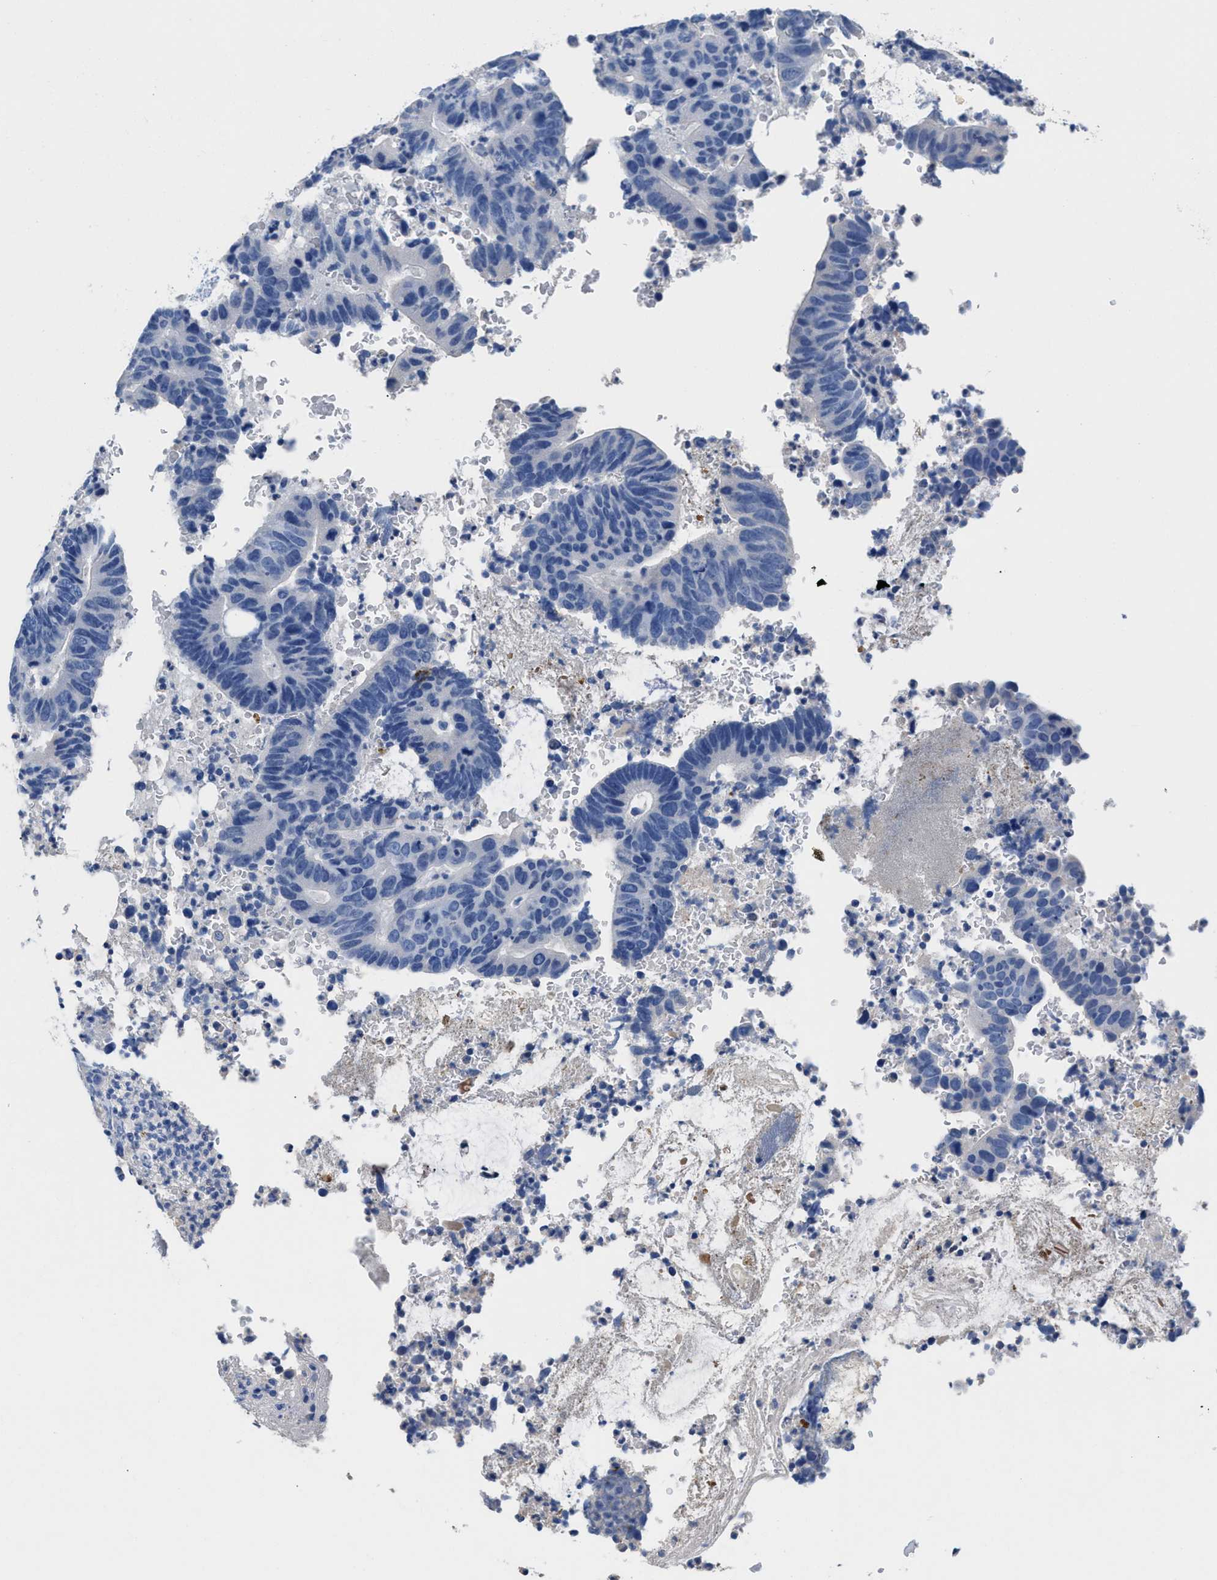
{"staining": {"intensity": "negative", "quantity": "none", "location": "none"}, "tissue": "colorectal cancer", "cell_type": "Tumor cells", "image_type": "cancer", "snomed": [{"axis": "morphology", "description": "Adenocarcinoma, NOS"}, {"axis": "topography", "description": "Colon"}], "caption": "Immunohistochemical staining of adenocarcinoma (colorectal) displays no significant expression in tumor cells. (DAB IHC visualized using brightfield microscopy, high magnification).", "gene": "SLFN13", "patient": {"sex": "male", "age": 56}}